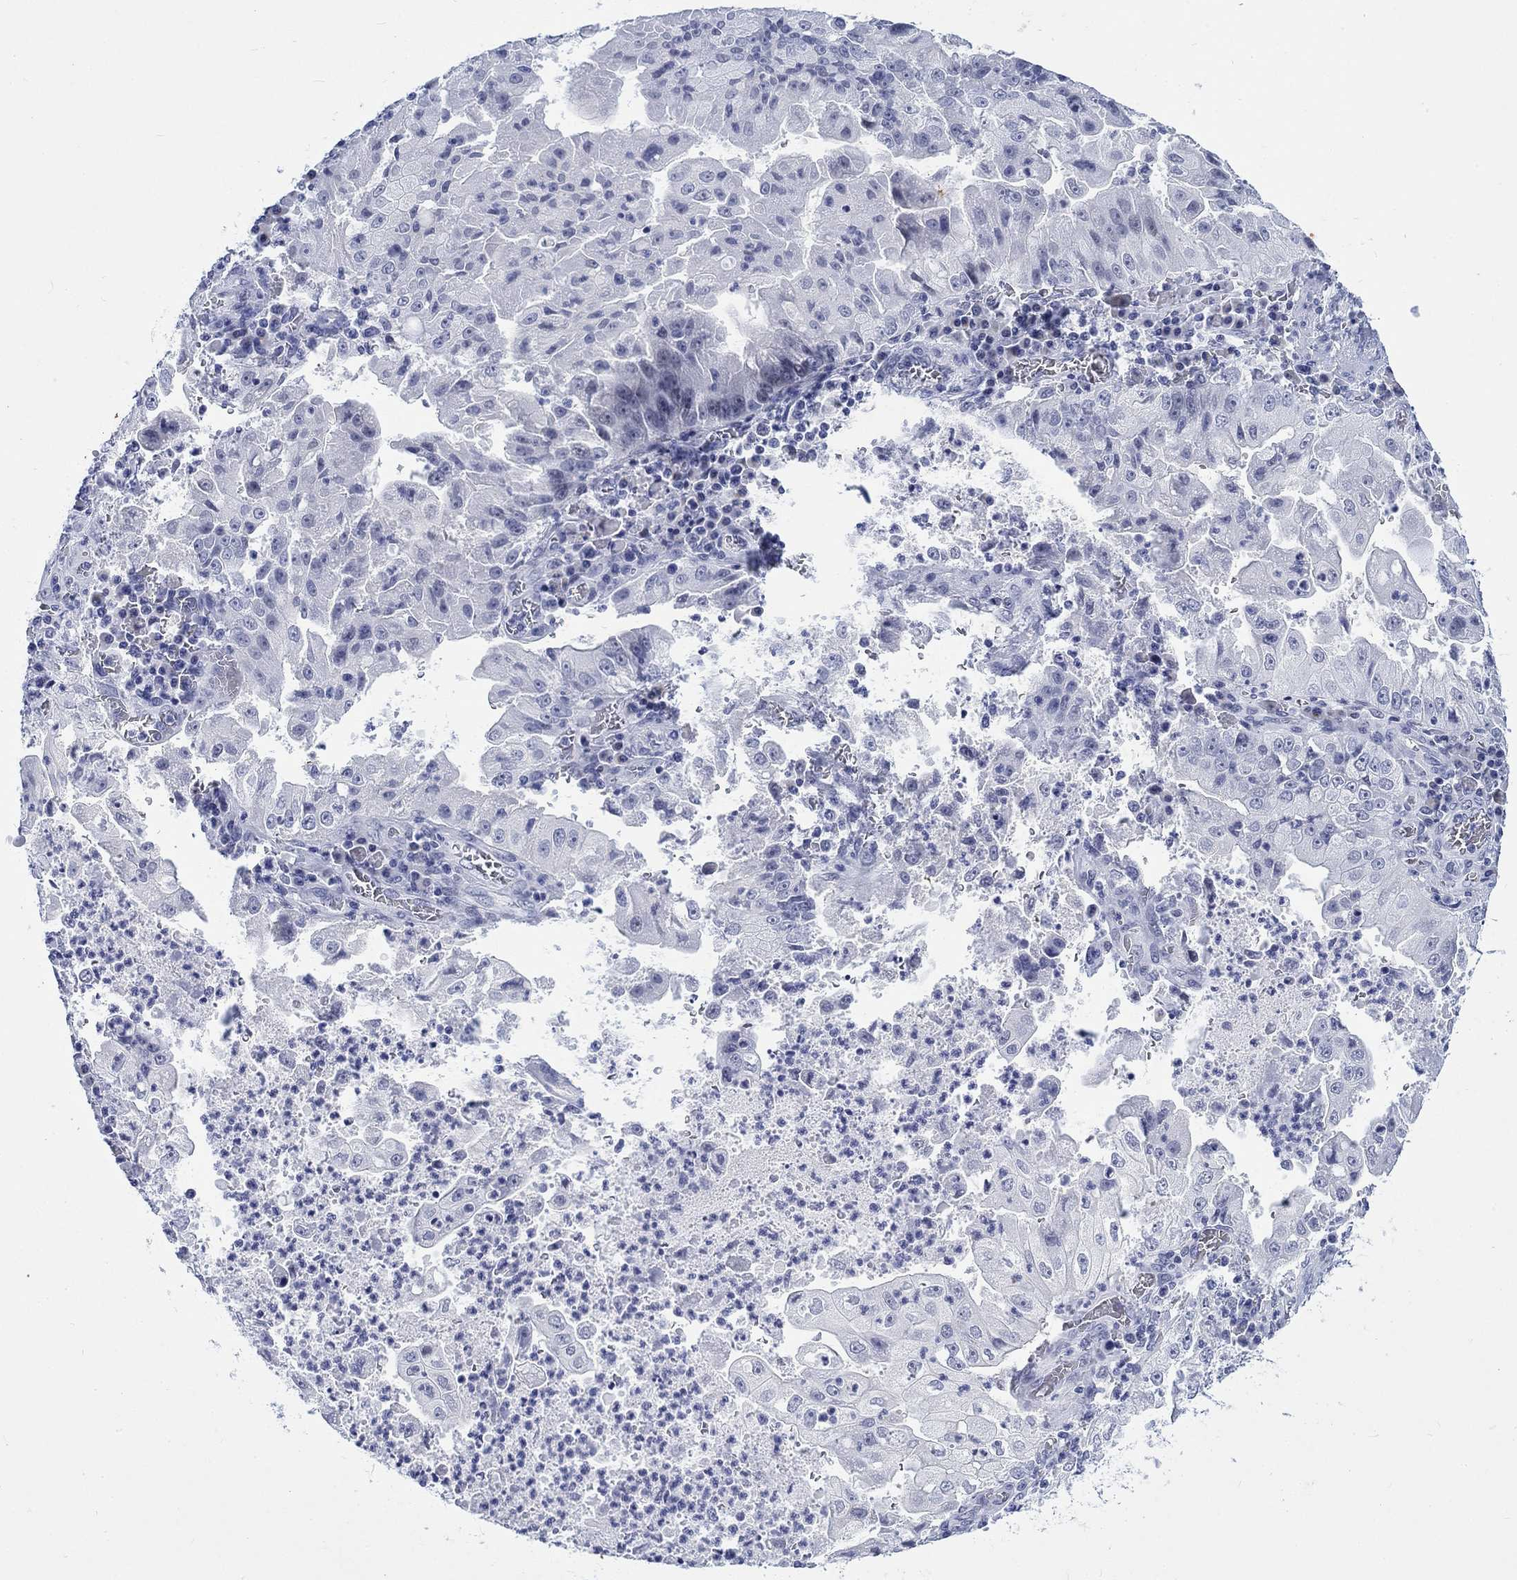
{"staining": {"intensity": "negative", "quantity": "none", "location": "none"}, "tissue": "stomach cancer", "cell_type": "Tumor cells", "image_type": "cancer", "snomed": [{"axis": "morphology", "description": "Adenocarcinoma, NOS"}, {"axis": "topography", "description": "Stomach"}], "caption": "IHC micrograph of adenocarcinoma (stomach) stained for a protein (brown), which displays no expression in tumor cells.", "gene": "KRT76", "patient": {"sex": "male", "age": 76}}